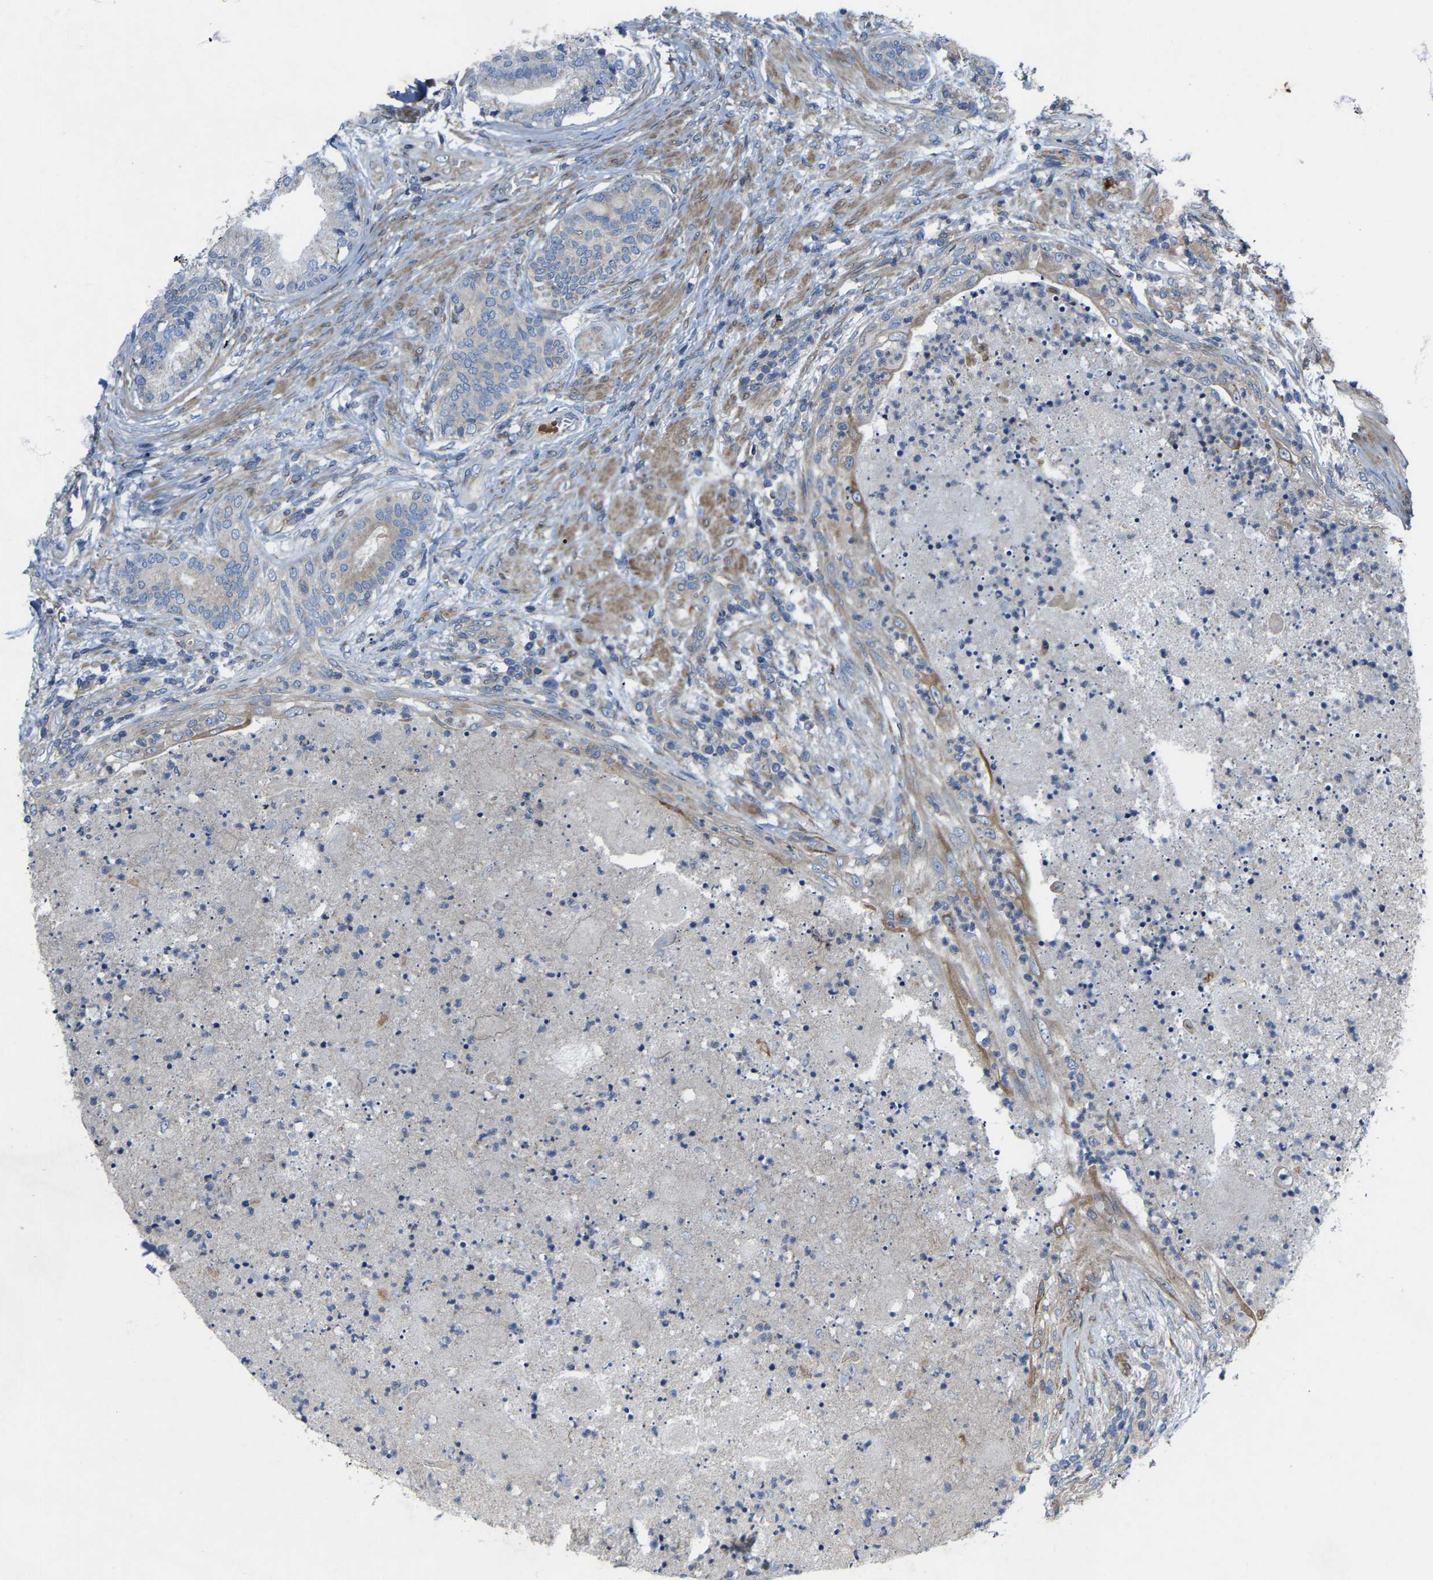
{"staining": {"intensity": "negative", "quantity": "none", "location": "none"}, "tissue": "prostate", "cell_type": "Glandular cells", "image_type": "normal", "snomed": [{"axis": "morphology", "description": "Normal tissue, NOS"}, {"axis": "topography", "description": "Prostate"}], "caption": "IHC histopathology image of benign human prostate stained for a protein (brown), which shows no staining in glandular cells.", "gene": "TOR1B", "patient": {"sex": "male", "age": 76}}